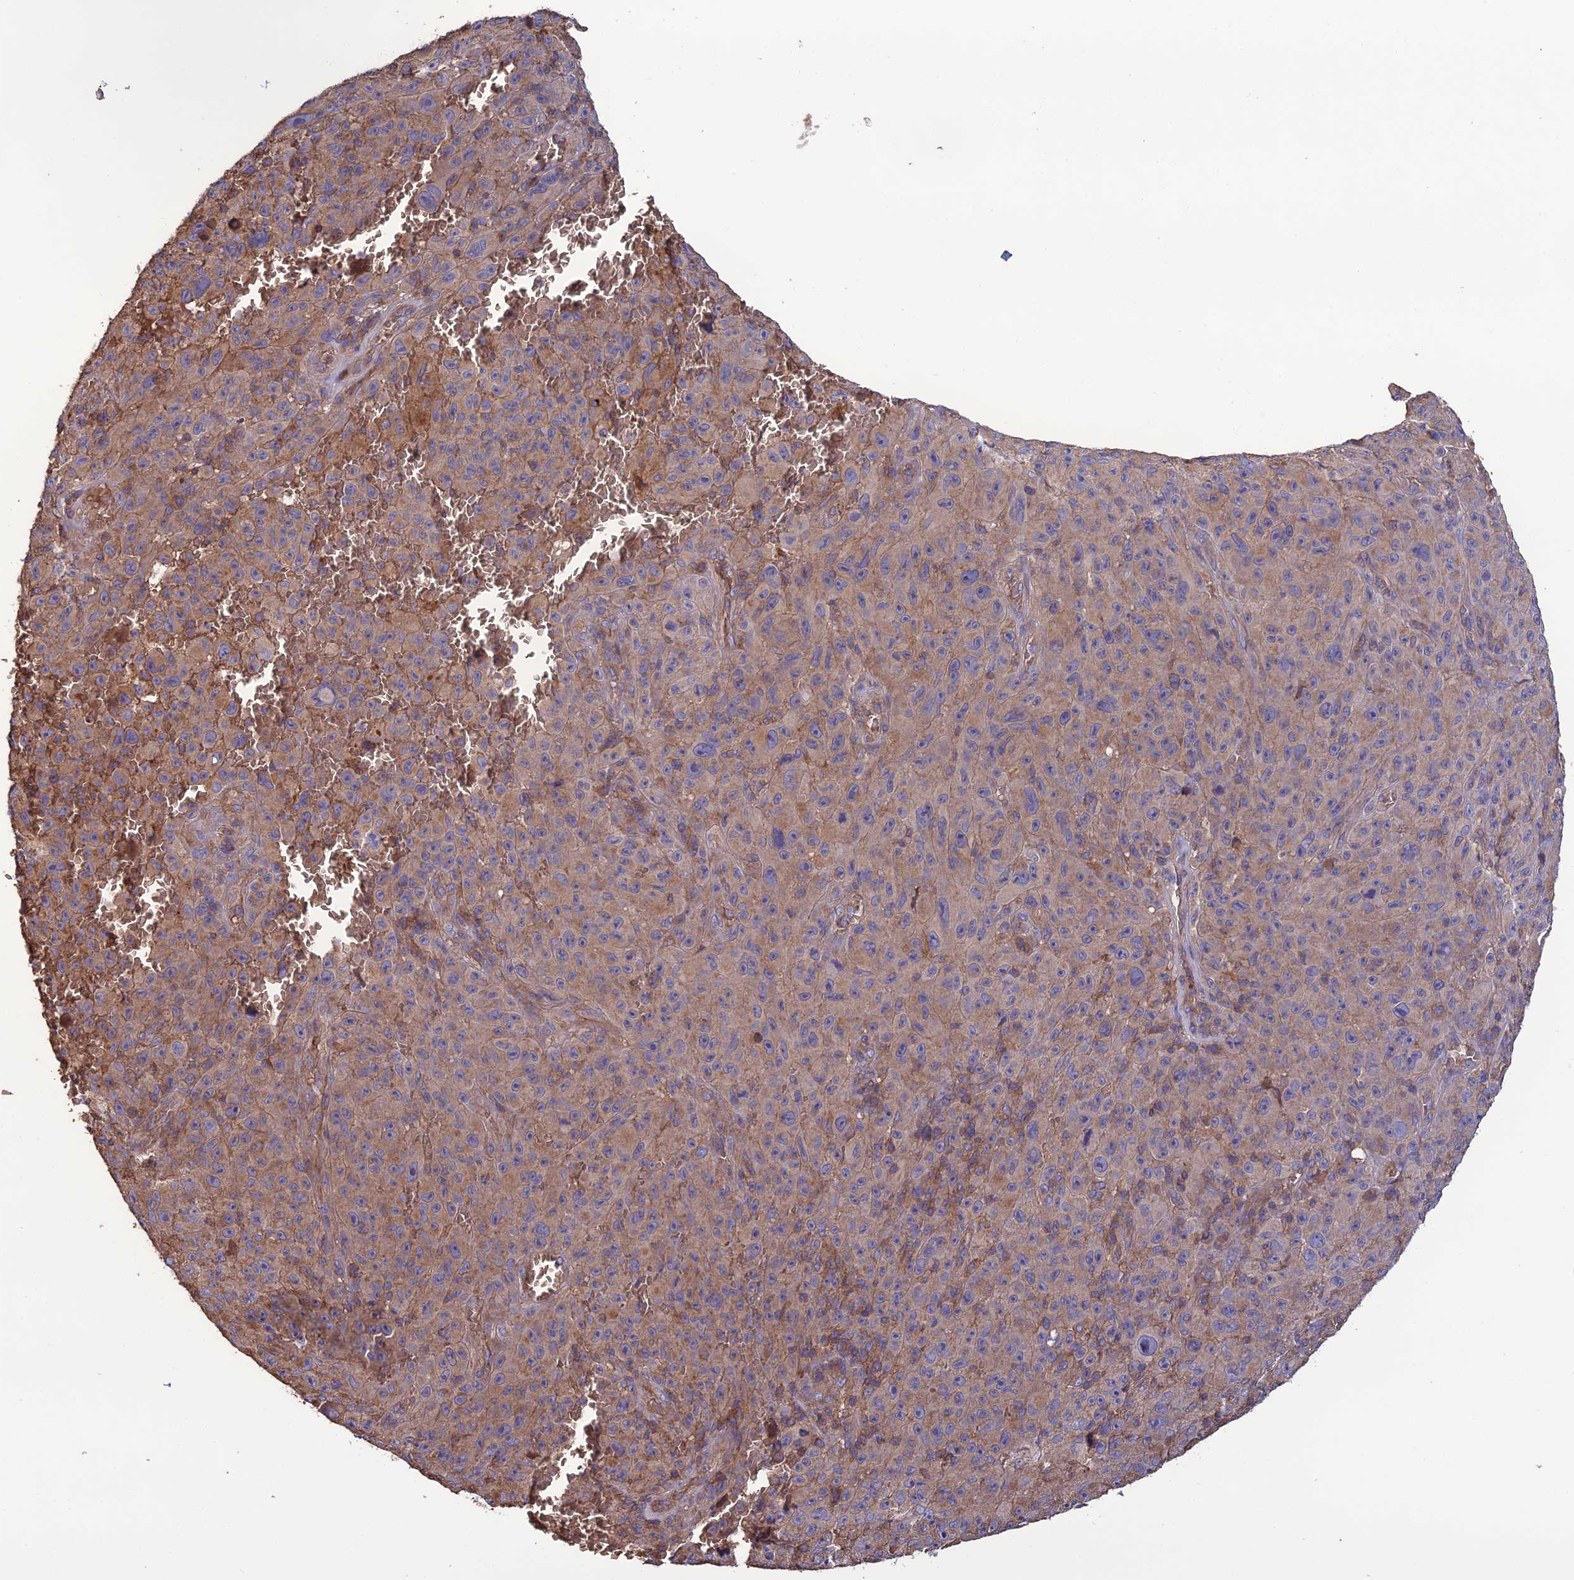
{"staining": {"intensity": "weak", "quantity": "25%-75%", "location": "cytoplasmic/membranous"}, "tissue": "melanoma", "cell_type": "Tumor cells", "image_type": "cancer", "snomed": [{"axis": "morphology", "description": "Malignant melanoma, NOS"}, {"axis": "topography", "description": "Skin"}], "caption": "IHC photomicrograph of human melanoma stained for a protein (brown), which displays low levels of weak cytoplasmic/membranous expression in about 25%-75% of tumor cells.", "gene": "GALR2", "patient": {"sex": "female", "age": 82}}